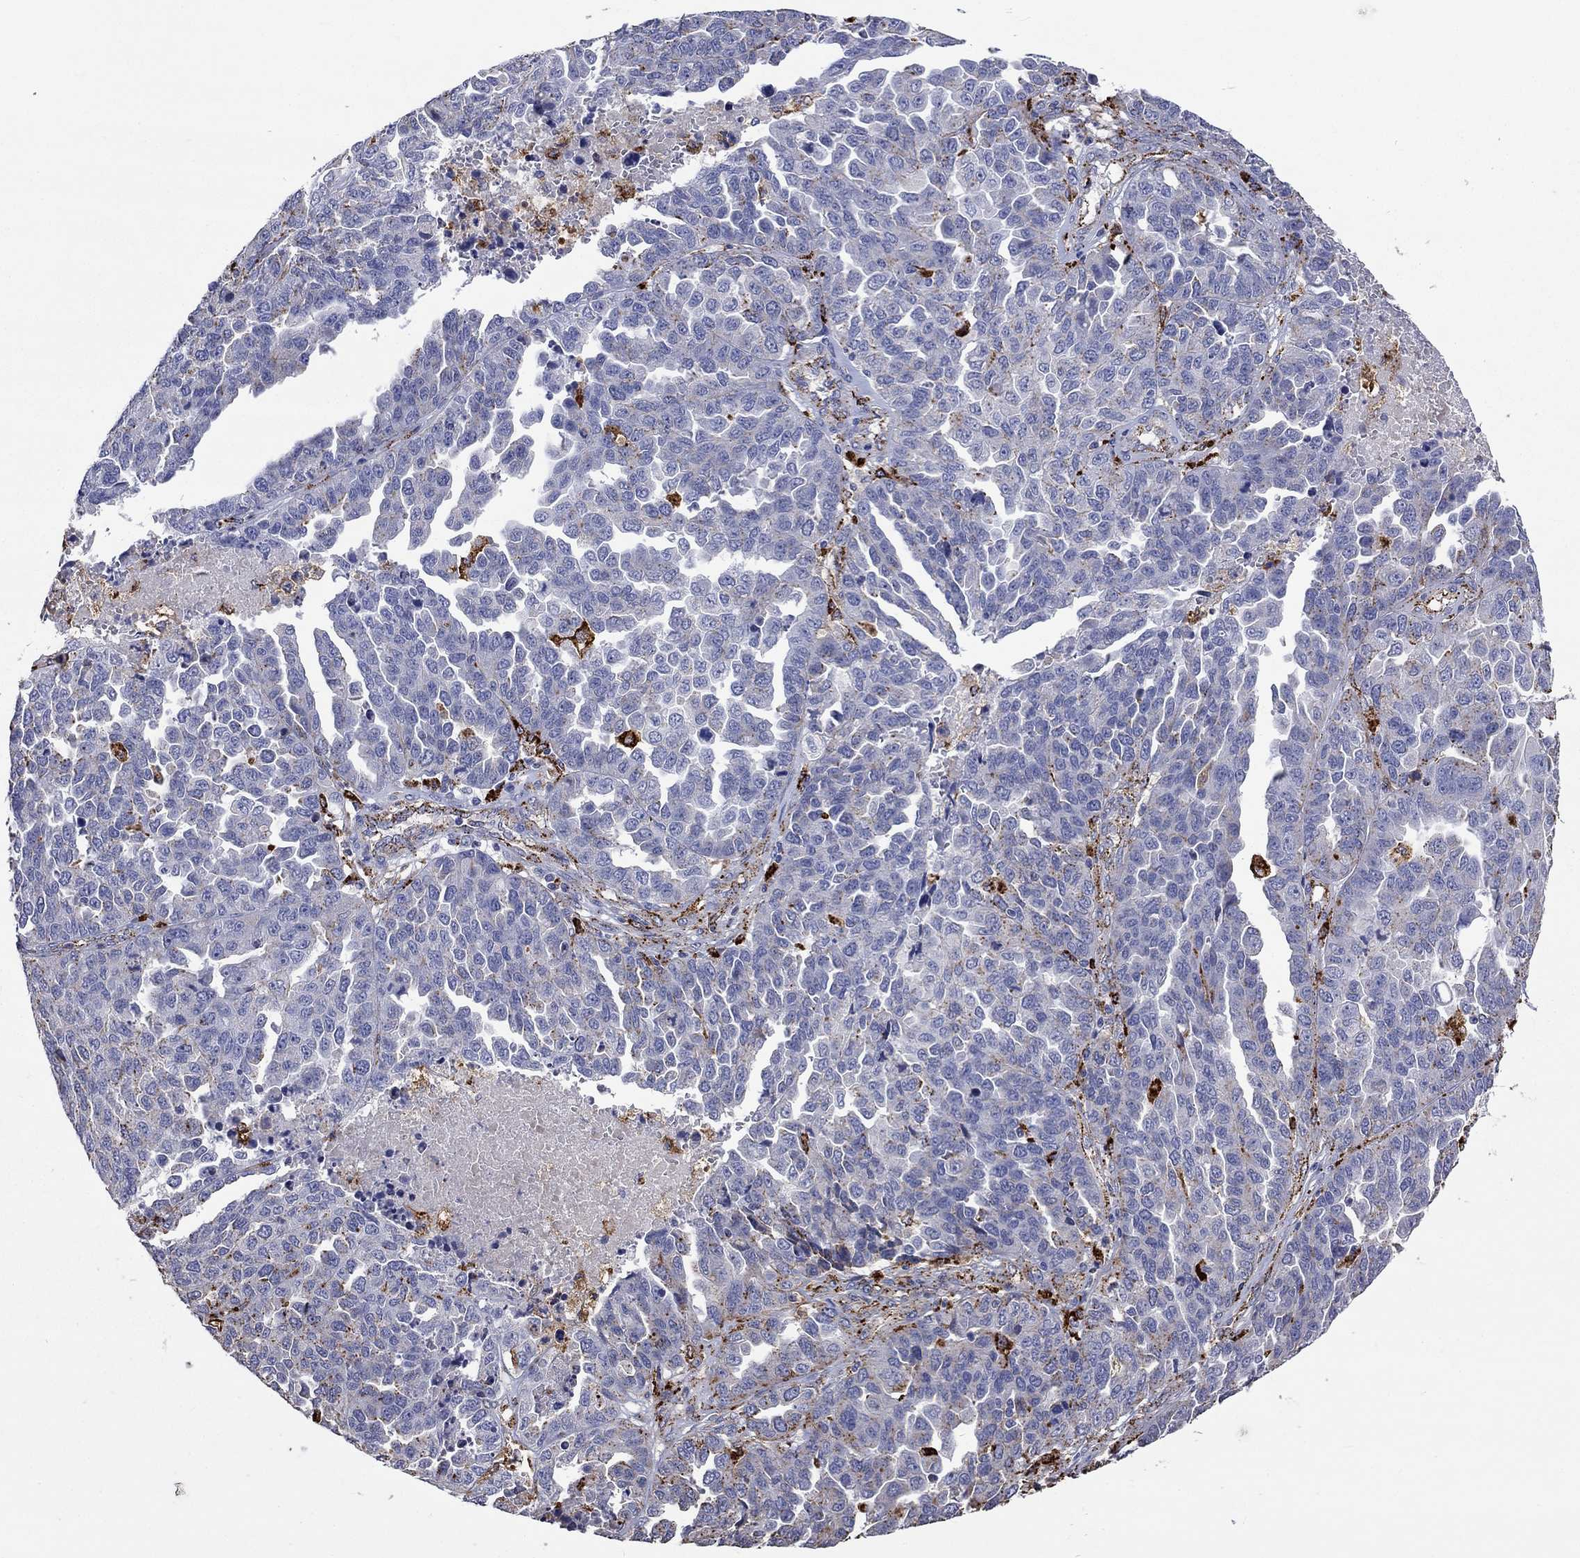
{"staining": {"intensity": "negative", "quantity": "none", "location": "none"}, "tissue": "ovarian cancer", "cell_type": "Tumor cells", "image_type": "cancer", "snomed": [{"axis": "morphology", "description": "Cystadenocarcinoma, serous, NOS"}, {"axis": "topography", "description": "Ovary"}], "caption": "Immunohistochemical staining of human serous cystadenocarcinoma (ovarian) demonstrates no significant staining in tumor cells.", "gene": "CTSB", "patient": {"sex": "female", "age": 87}}